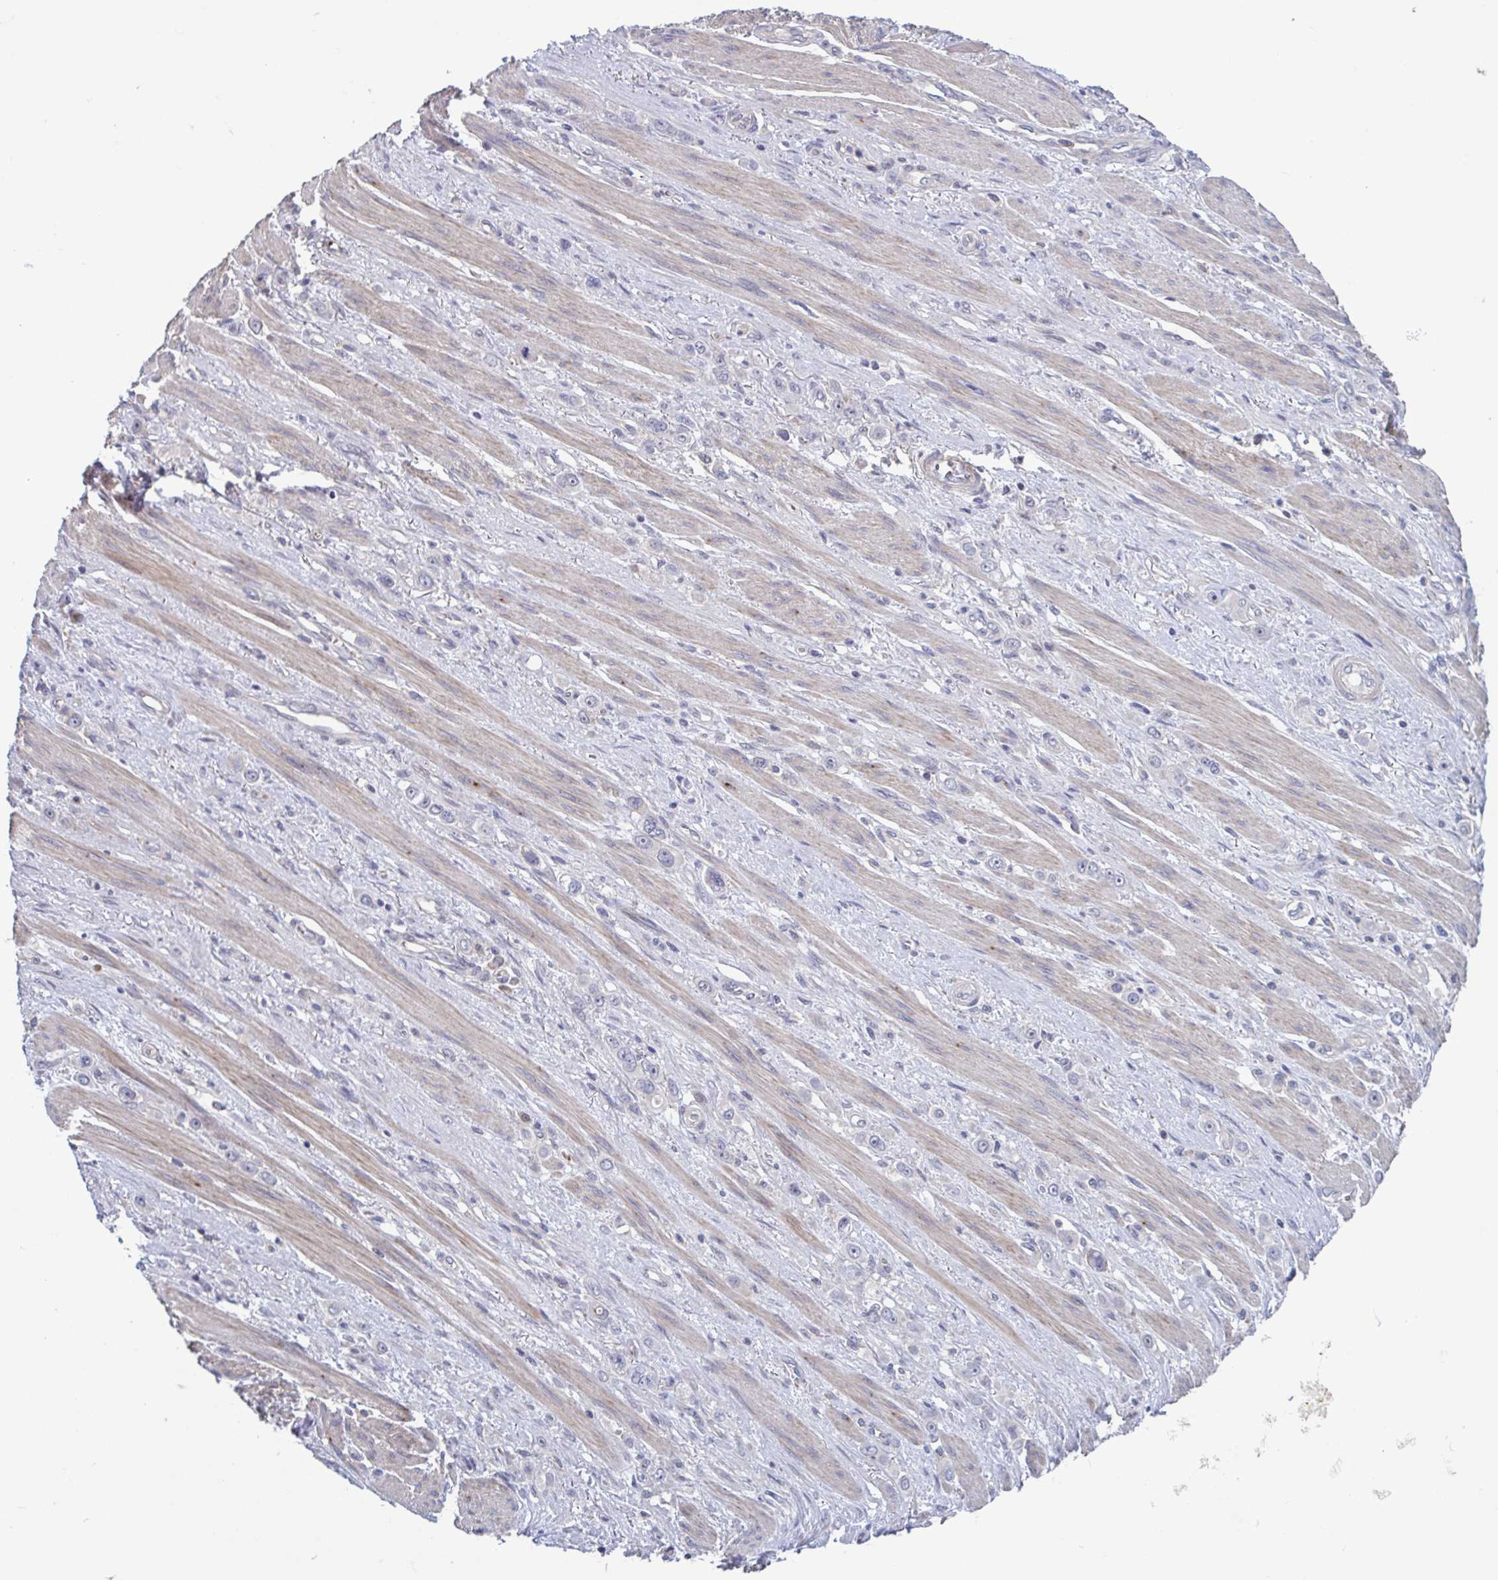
{"staining": {"intensity": "negative", "quantity": "none", "location": "none"}, "tissue": "stomach cancer", "cell_type": "Tumor cells", "image_type": "cancer", "snomed": [{"axis": "morphology", "description": "Adenocarcinoma, NOS"}, {"axis": "topography", "description": "Stomach, upper"}], "caption": "High magnification brightfield microscopy of stomach cancer stained with DAB (3,3'-diaminobenzidine) (brown) and counterstained with hematoxylin (blue): tumor cells show no significant expression.", "gene": "LRRC38", "patient": {"sex": "male", "age": 75}}